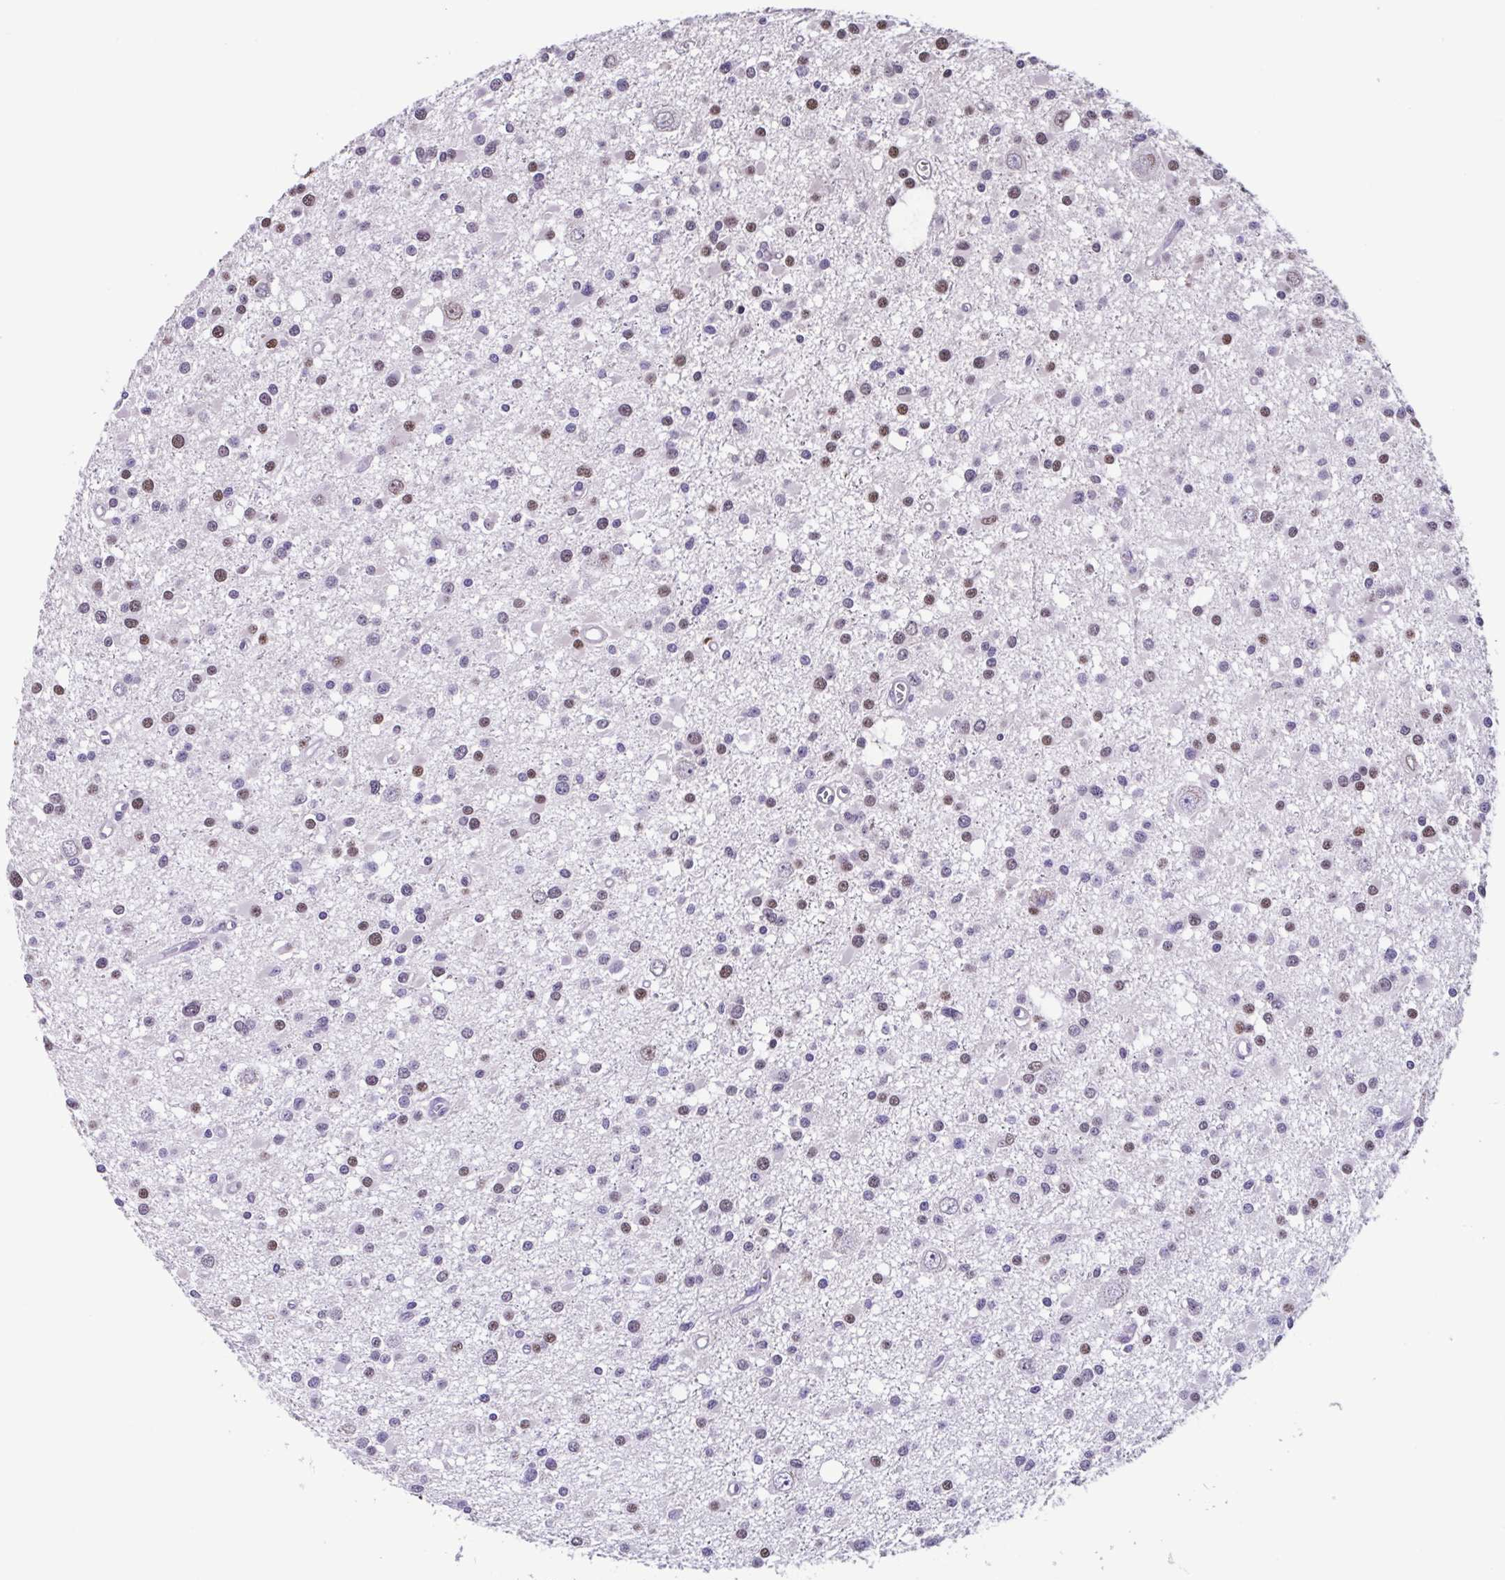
{"staining": {"intensity": "weak", "quantity": "<25%", "location": "nuclear"}, "tissue": "glioma", "cell_type": "Tumor cells", "image_type": "cancer", "snomed": [{"axis": "morphology", "description": "Glioma, malignant, High grade"}, {"axis": "topography", "description": "Brain"}], "caption": "High power microscopy micrograph of an immunohistochemistry micrograph of high-grade glioma (malignant), revealing no significant expression in tumor cells.", "gene": "ACTRT3", "patient": {"sex": "male", "age": 54}}